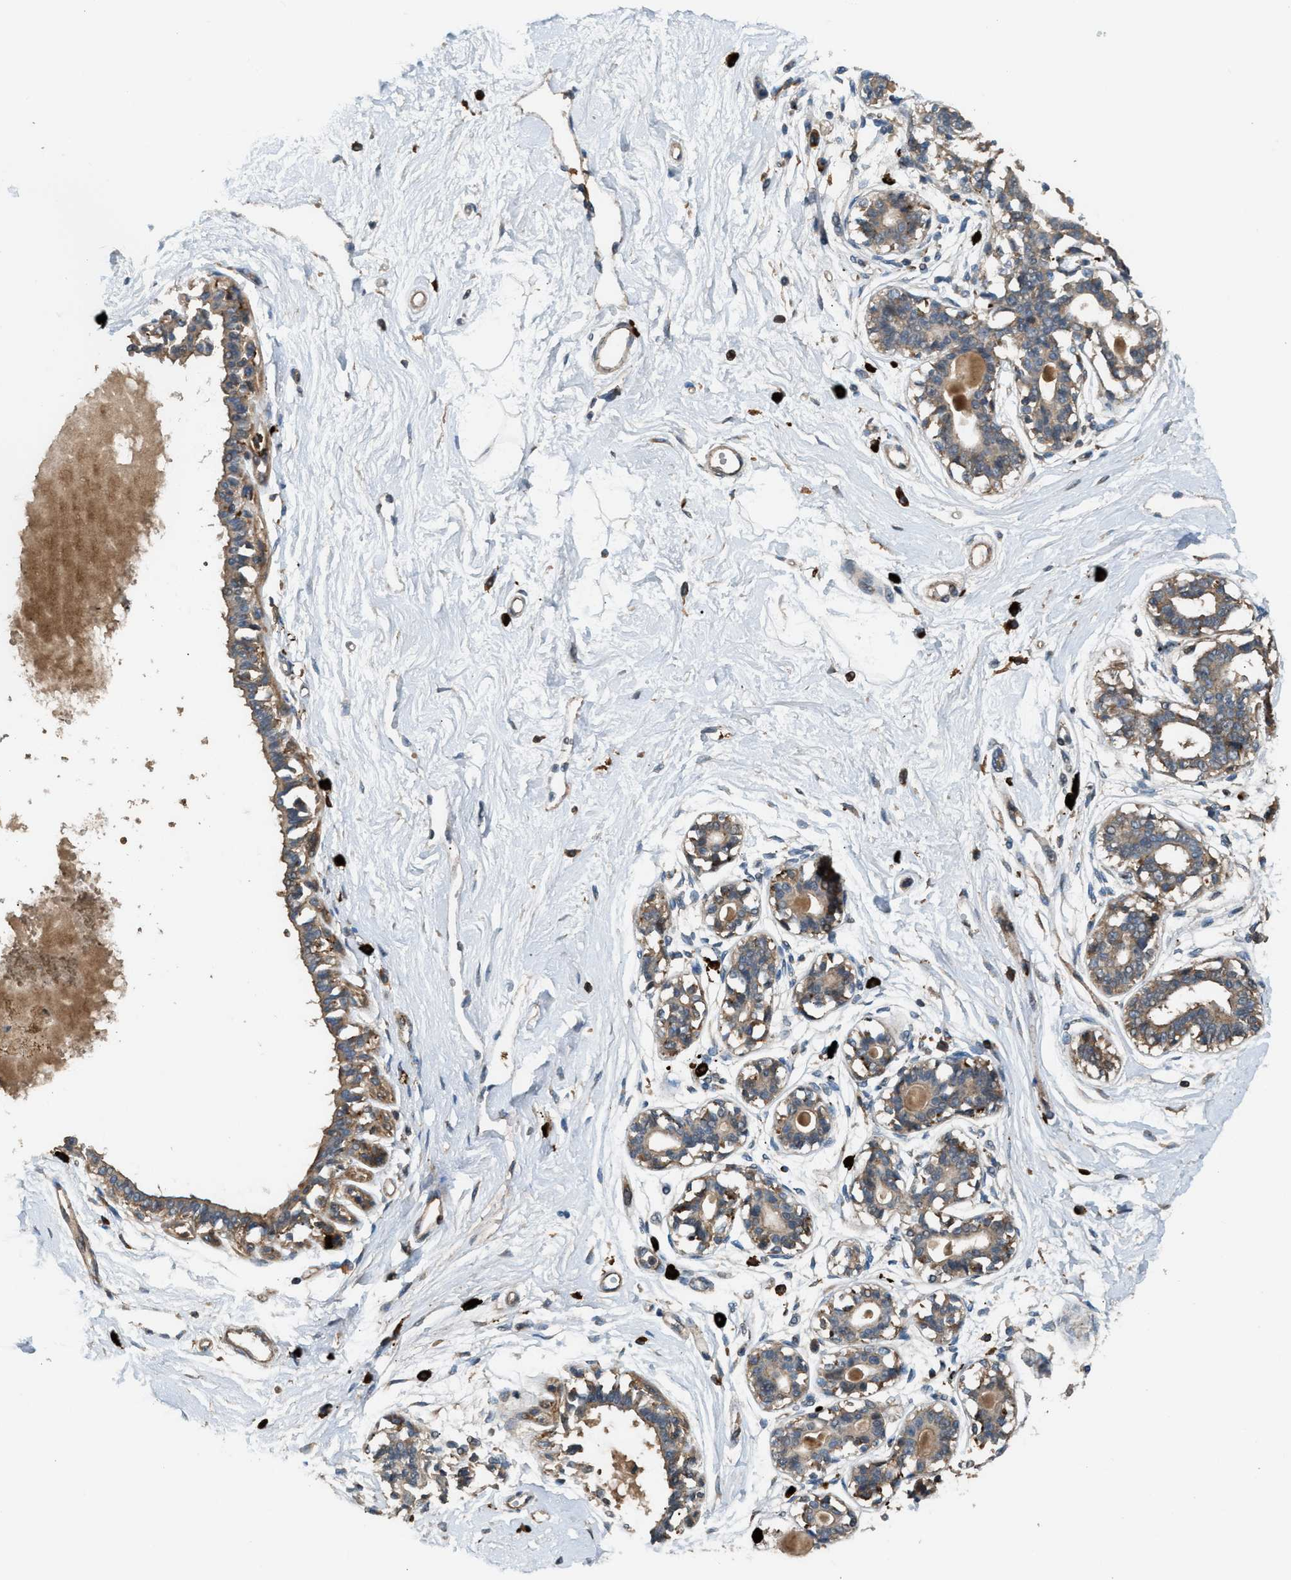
{"staining": {"intensity": "moderate", "quantity": ">75%", "location": "cytoplasmic/membranous"}, "tissue": "breast", "cell_type": "Adipocytes", "image_type": "normal", "snomed": [{"axis": "morphology", "description": "Normal tissue, NOS"}, {"axis": "topography", "description": "Breast"}], "caption": "Immunohistochemistry (IHC) of benign breast displays medium levels of moderate cytoplasmic/membranous positivity in approximately >75% of adipocytes.", "gene": "BAIAP2L1", "patient": {"sex": "female", "age": 45}}